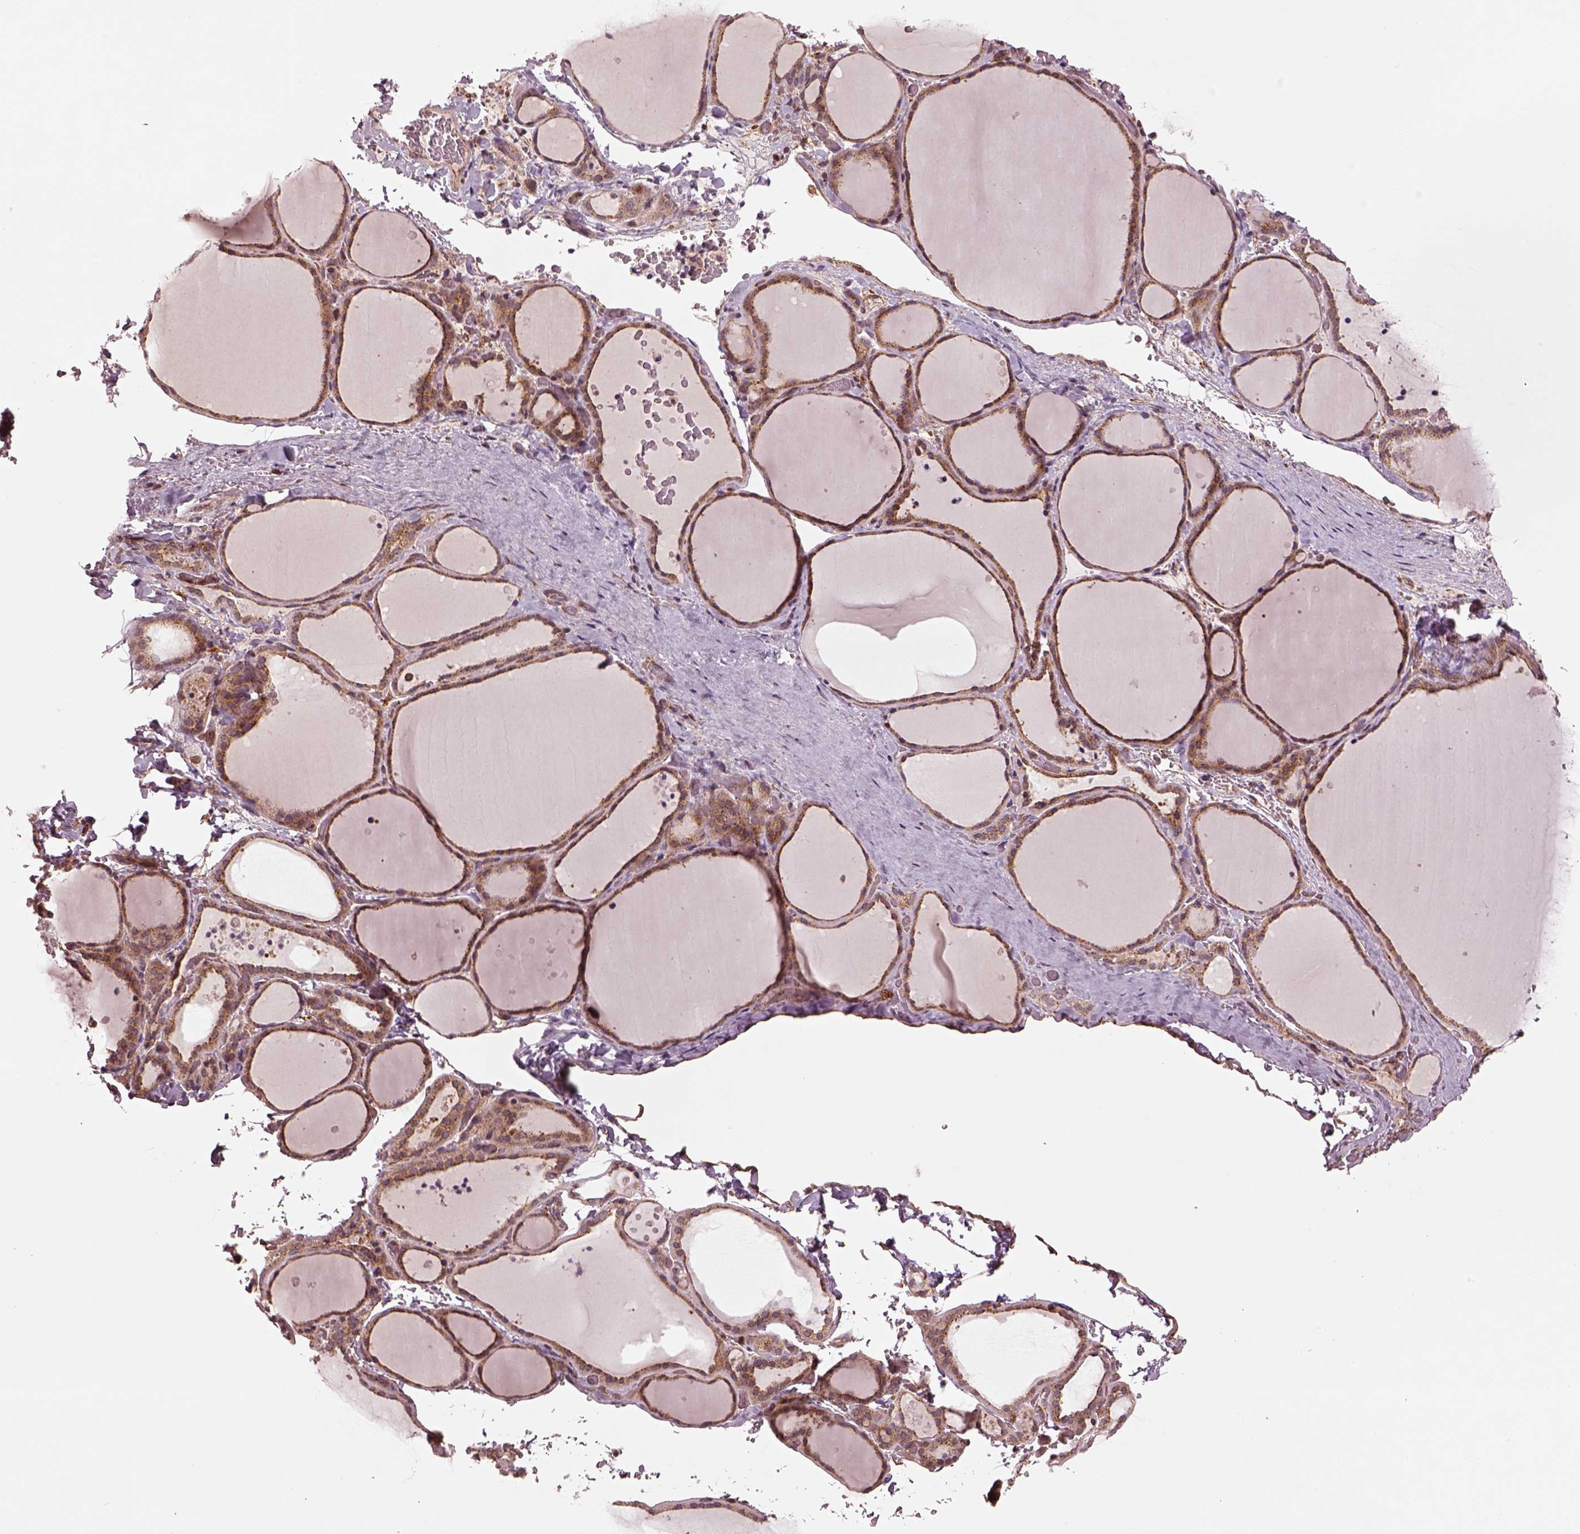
{"staining": {"intensity": "moderate", "quantity": ">75%", "location": "cytoplasmic/membranous"}, "tissue": "thyroid gland", "cell_type": "Glandular cells", "image_type": "normal", "snomed": [{"axis": "morphology", "description": "Normal tissue, NOS"}, {"axis": "topography", "description": "Thyroid gland"}], "caption": "Protein staining of benign thyroid gland demonstrates moderate cytoplasmic/membranous expression in approximately >75% of glandular cells.", "gene": "WASHC2A", "patient": {"sex": "female", "age": 36}}